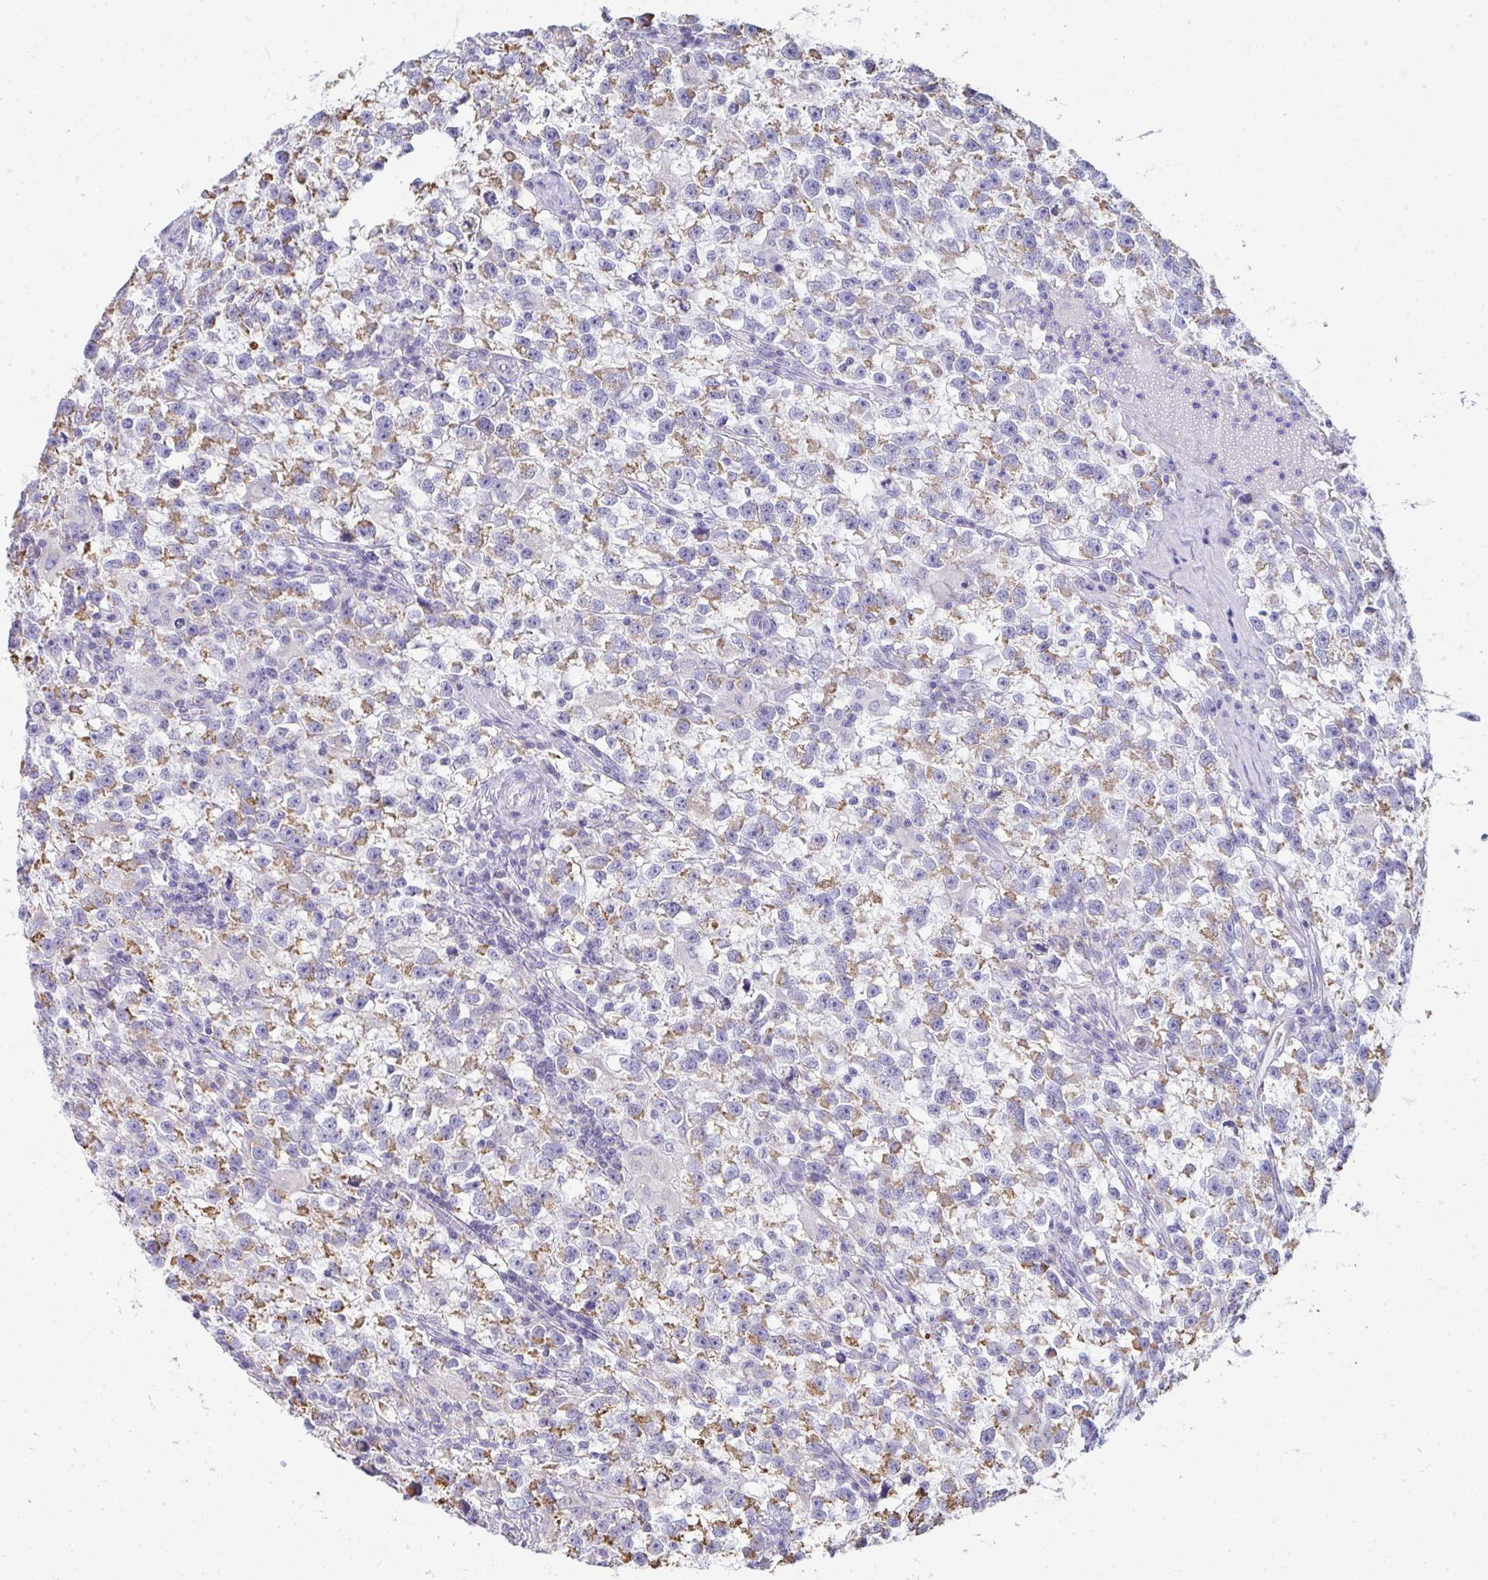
{"staining": {"intensity": "moderate", "quantity": "25%-75%", "location": "cytoplasmic/membranous"}, "tissue": "testis cancer", "cell_type": "Tumor cells", "image_type": "cancer", "snomed": [{"axis": "morphology", "description": "Seminoma, NOS"}, {"axis": "topography", "description": "Testis"}], "caption": "Protein staining by IHC displays moderate cytoplasmic/membranous positivity in approximately 25%-75% of tumor cells in testis cancer (seminoma). (Stains: DAB (3,3'-diaminobenzidine) in brown, nuclei in blue, Microscopy: brightfield microscopy at high magnification).", "gene": "SLC6A1", "patient": {"sex": "male", "age": 31}}